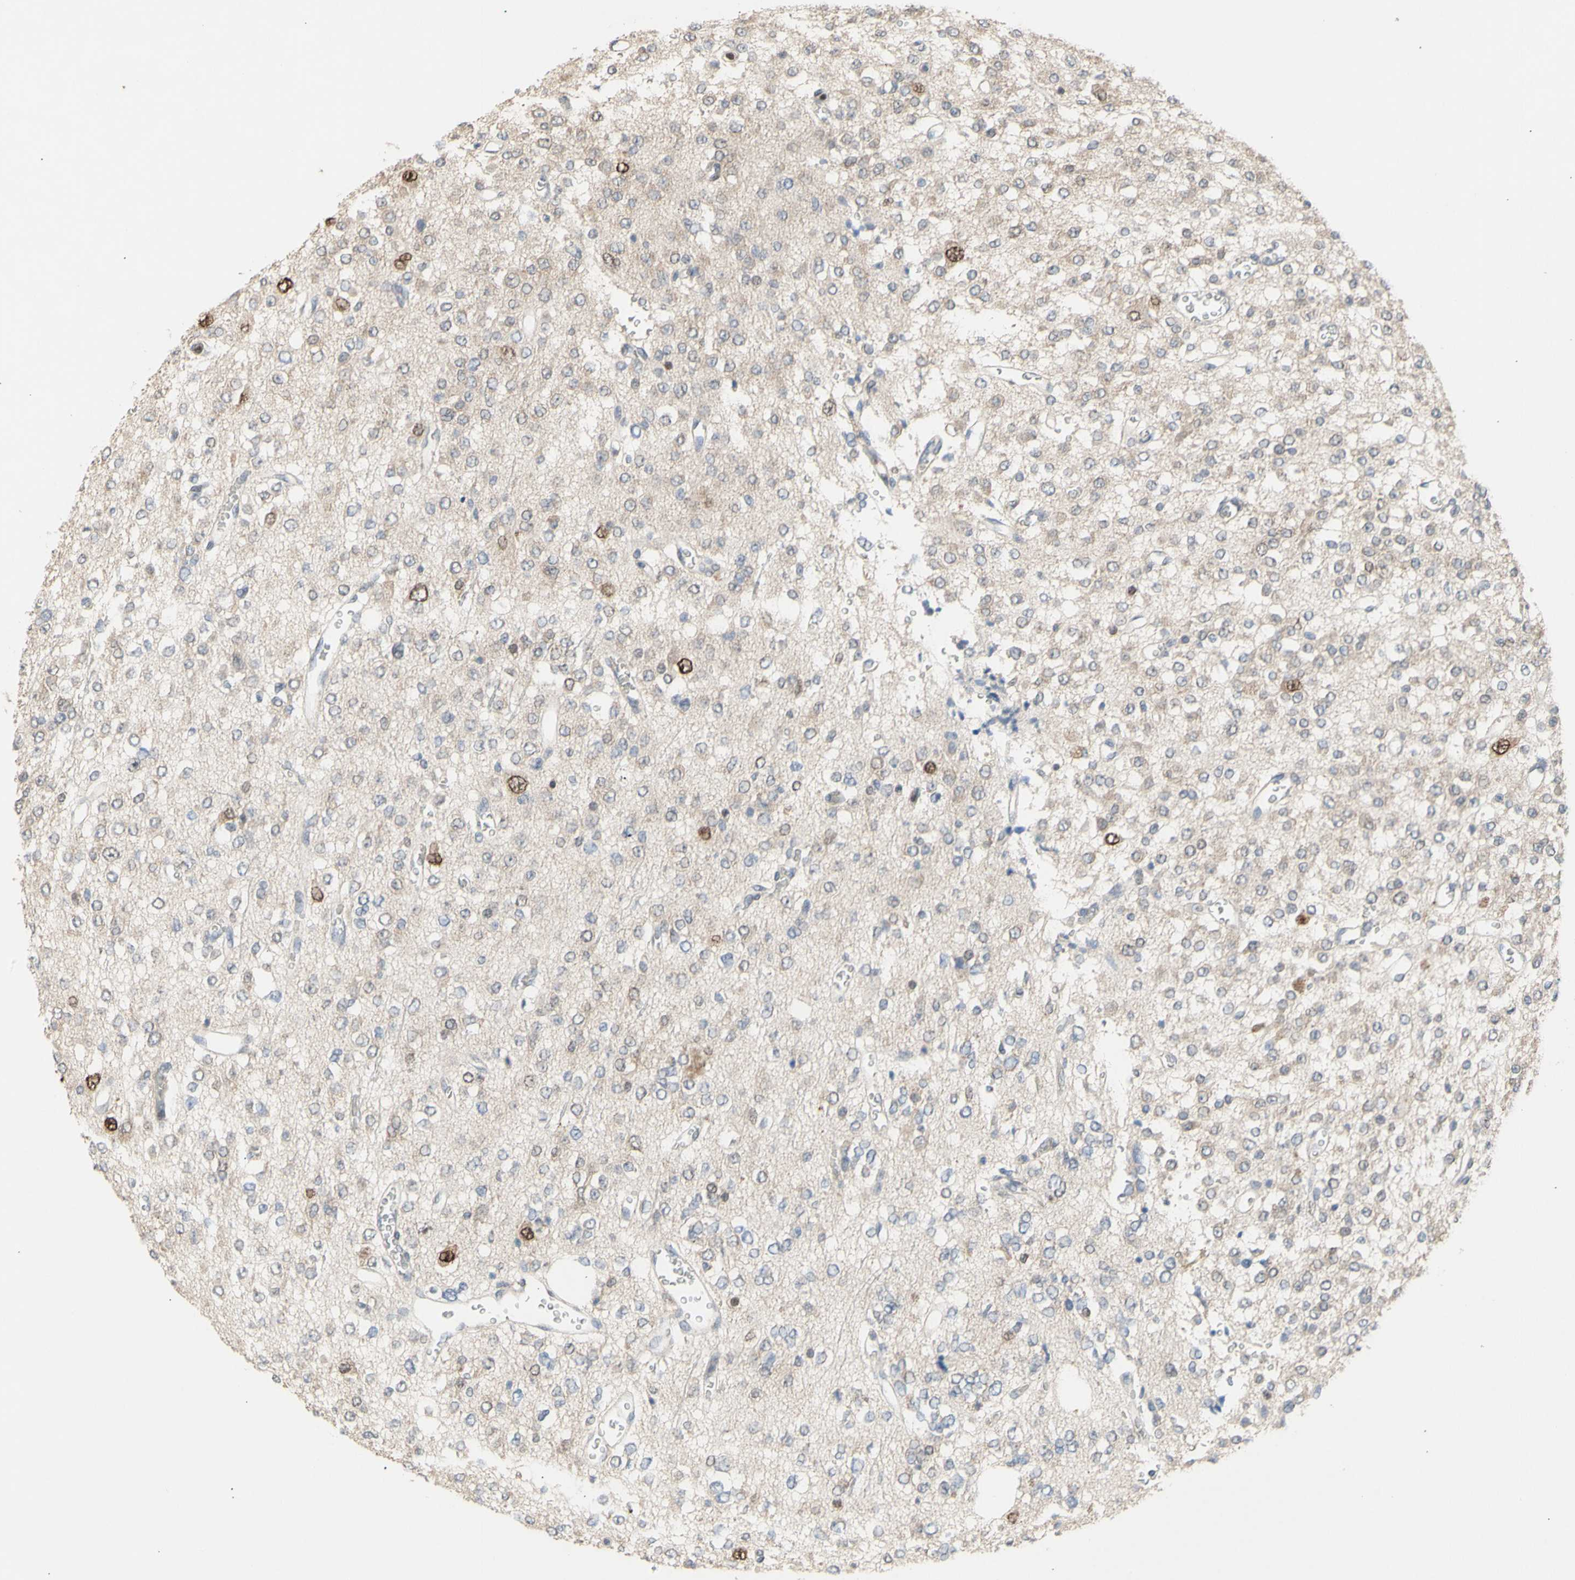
{"staining": {"intensity": "negative", "quantity": "none", "location": "none"}, "tissue": "glioma", "cell_type": "Tumor cells", "image_type": "cancer", "snomed": [{"axis": "morphology", "description": "Glioma, malignant, Low grade"}, {"axis": "topography", "description": "Brain"}], "caption": "DAB (3,3'-diaminobenzidine) immunohistochemical staining of human glioma exhibits no significant expression in tumor cells.", "gene": "NLRP1", "patient": {"sex": "male", "age": 38}}